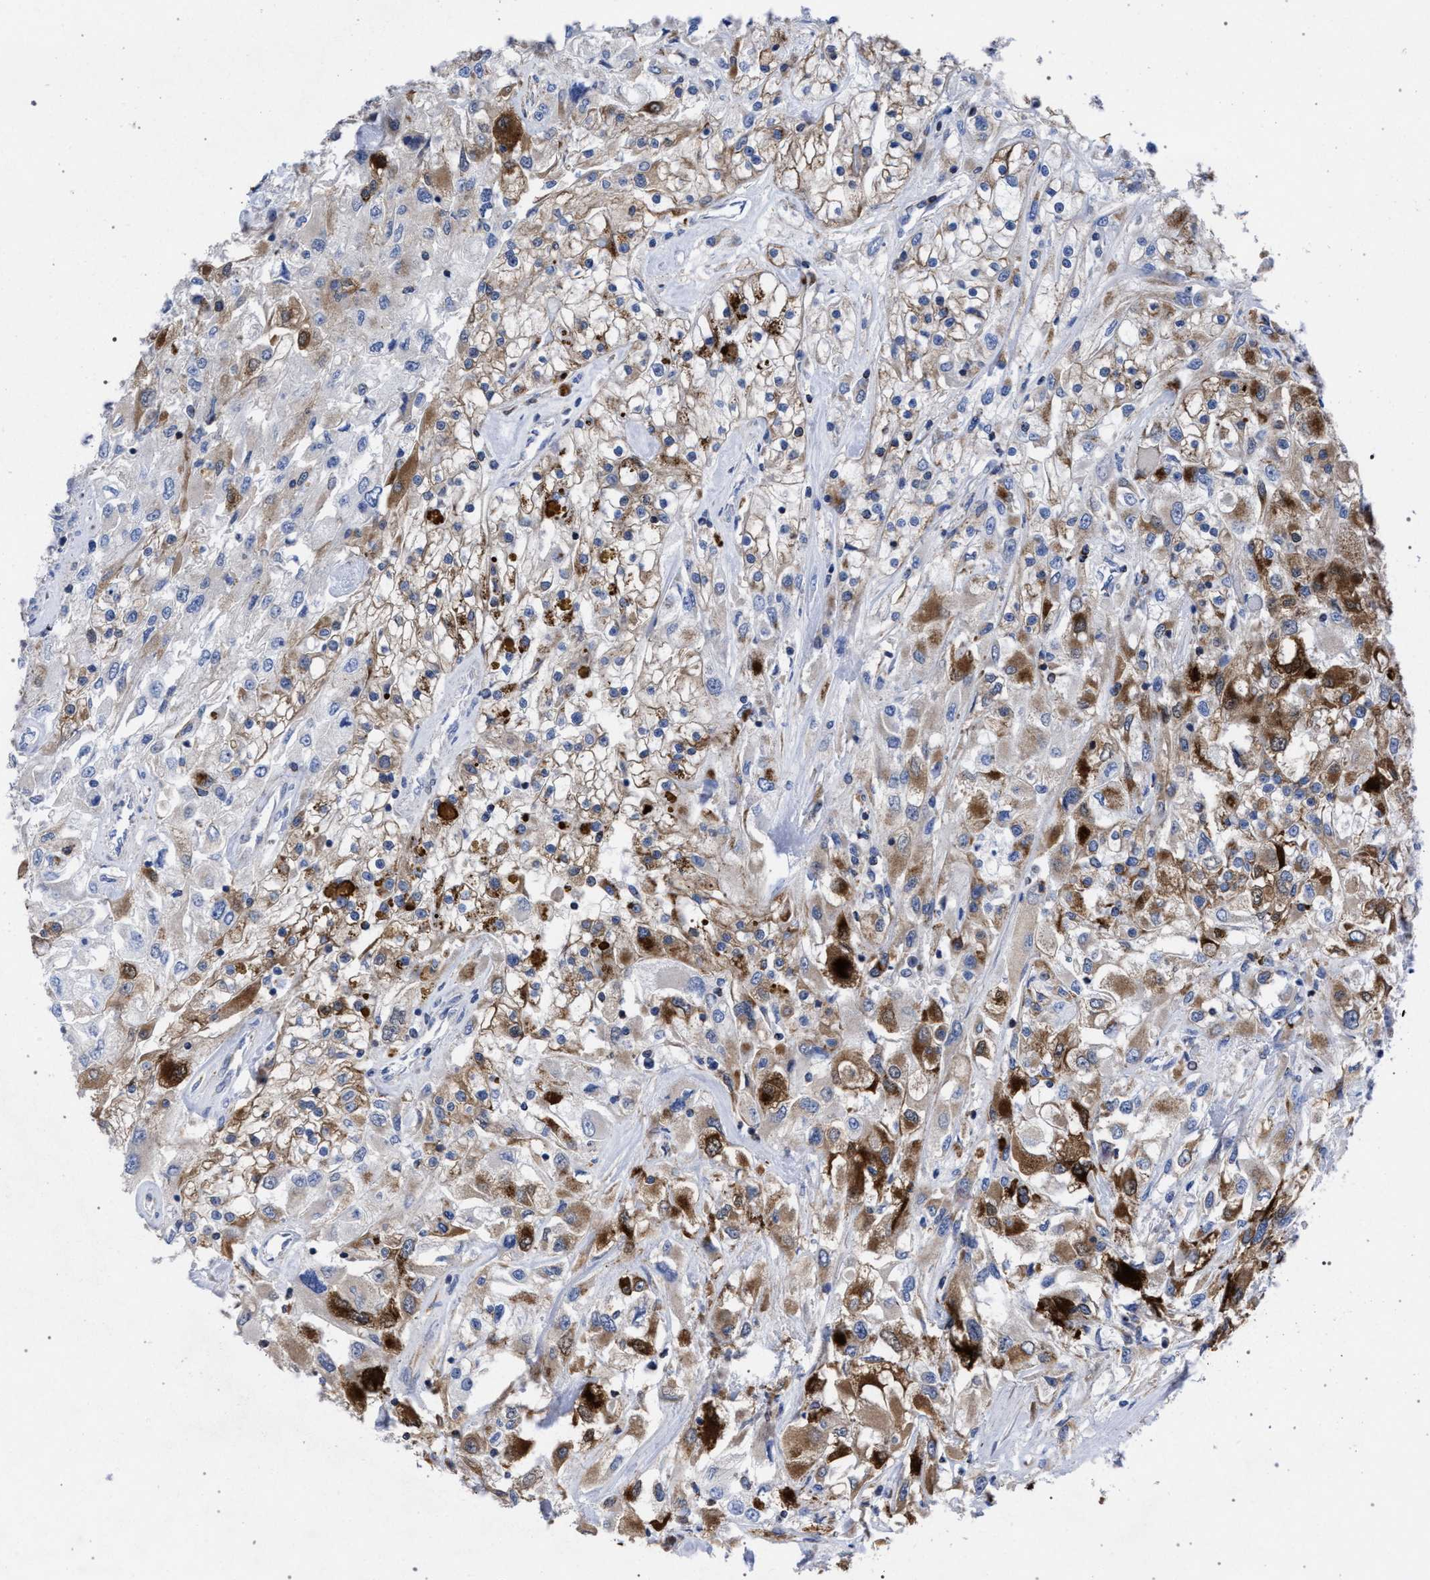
{"staining": {"intensity": "moderate", "quantity": "25%-75%", "location": "cytoplasmic/membranous"}, "tissue": "renal cancer", "cell_type": "Tumor cells", "image_type": "cancer", "snomed": [{"axis": "morphology", "description": "Adenocarcinoma, NOS"}, {"axis": "topography", "description": "Kidney"}], "caption": "Adenocarcinoma (renal) stained for a protein reveals moderate cytoplasmic/membranous positivity in tumor cells.", "gene": "ACADS", "patient": {"sex": "female", "age": 52}}